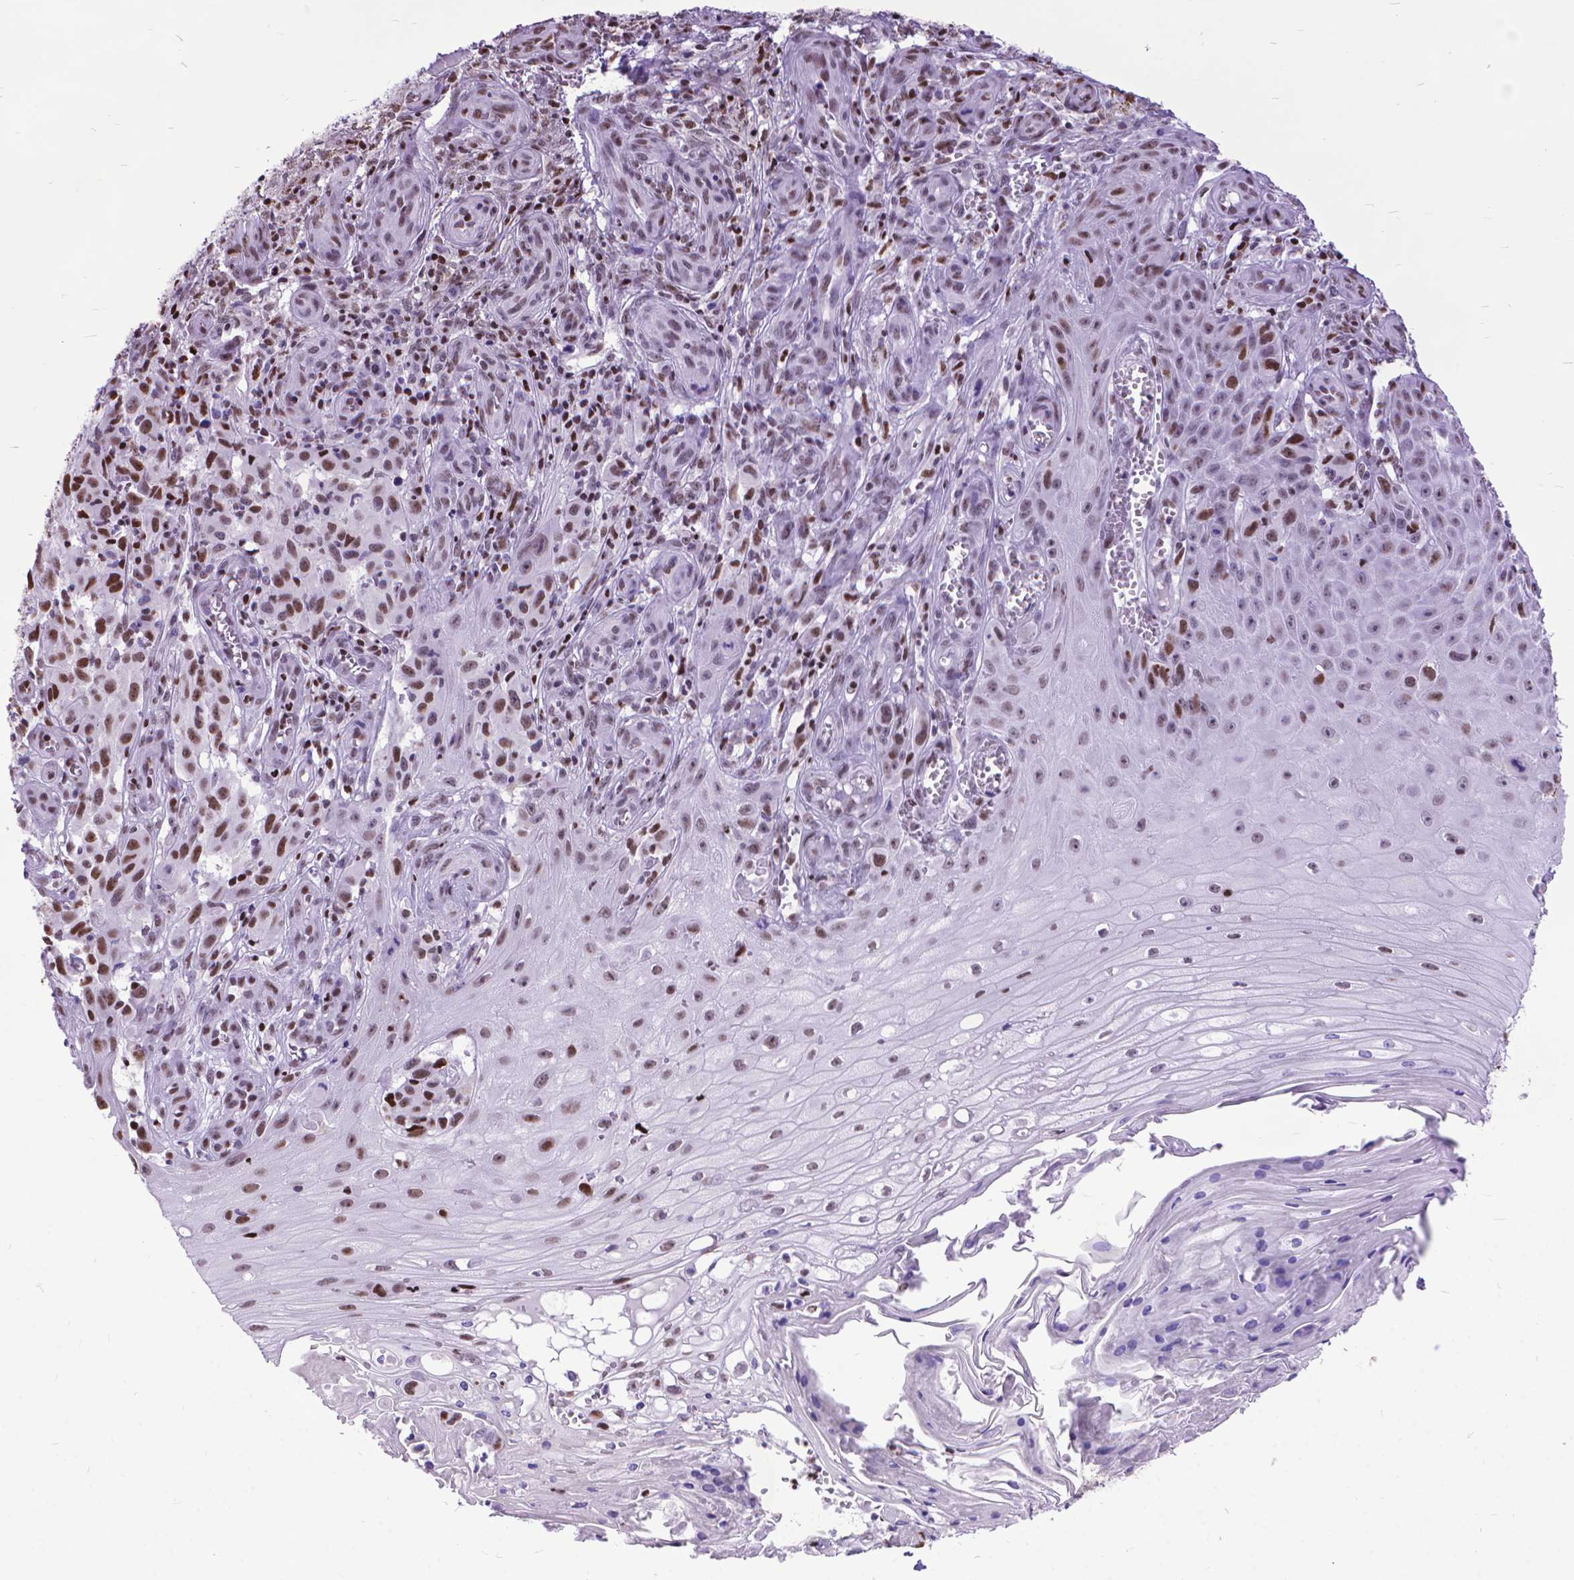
{"staining": {"intensity": "strong", "quantity": ">75%", "location": "nuclear"}, "tissue": "melanoma", "cell_type": "Tumor cells", "image_type": "cancer", "snomed": [{"axis": "morphology", "description": "Malignant melanoma, NOS"}, {"axis": "topography", "description": "Skin"}], "caption": "An IHC image of tumor tissue is shown. Protein staining in brown labels strong nuclear positivity in melanoma within tumor cells.", "gene": "POLE4", "patient": {"sex": "female", "age": 53}}